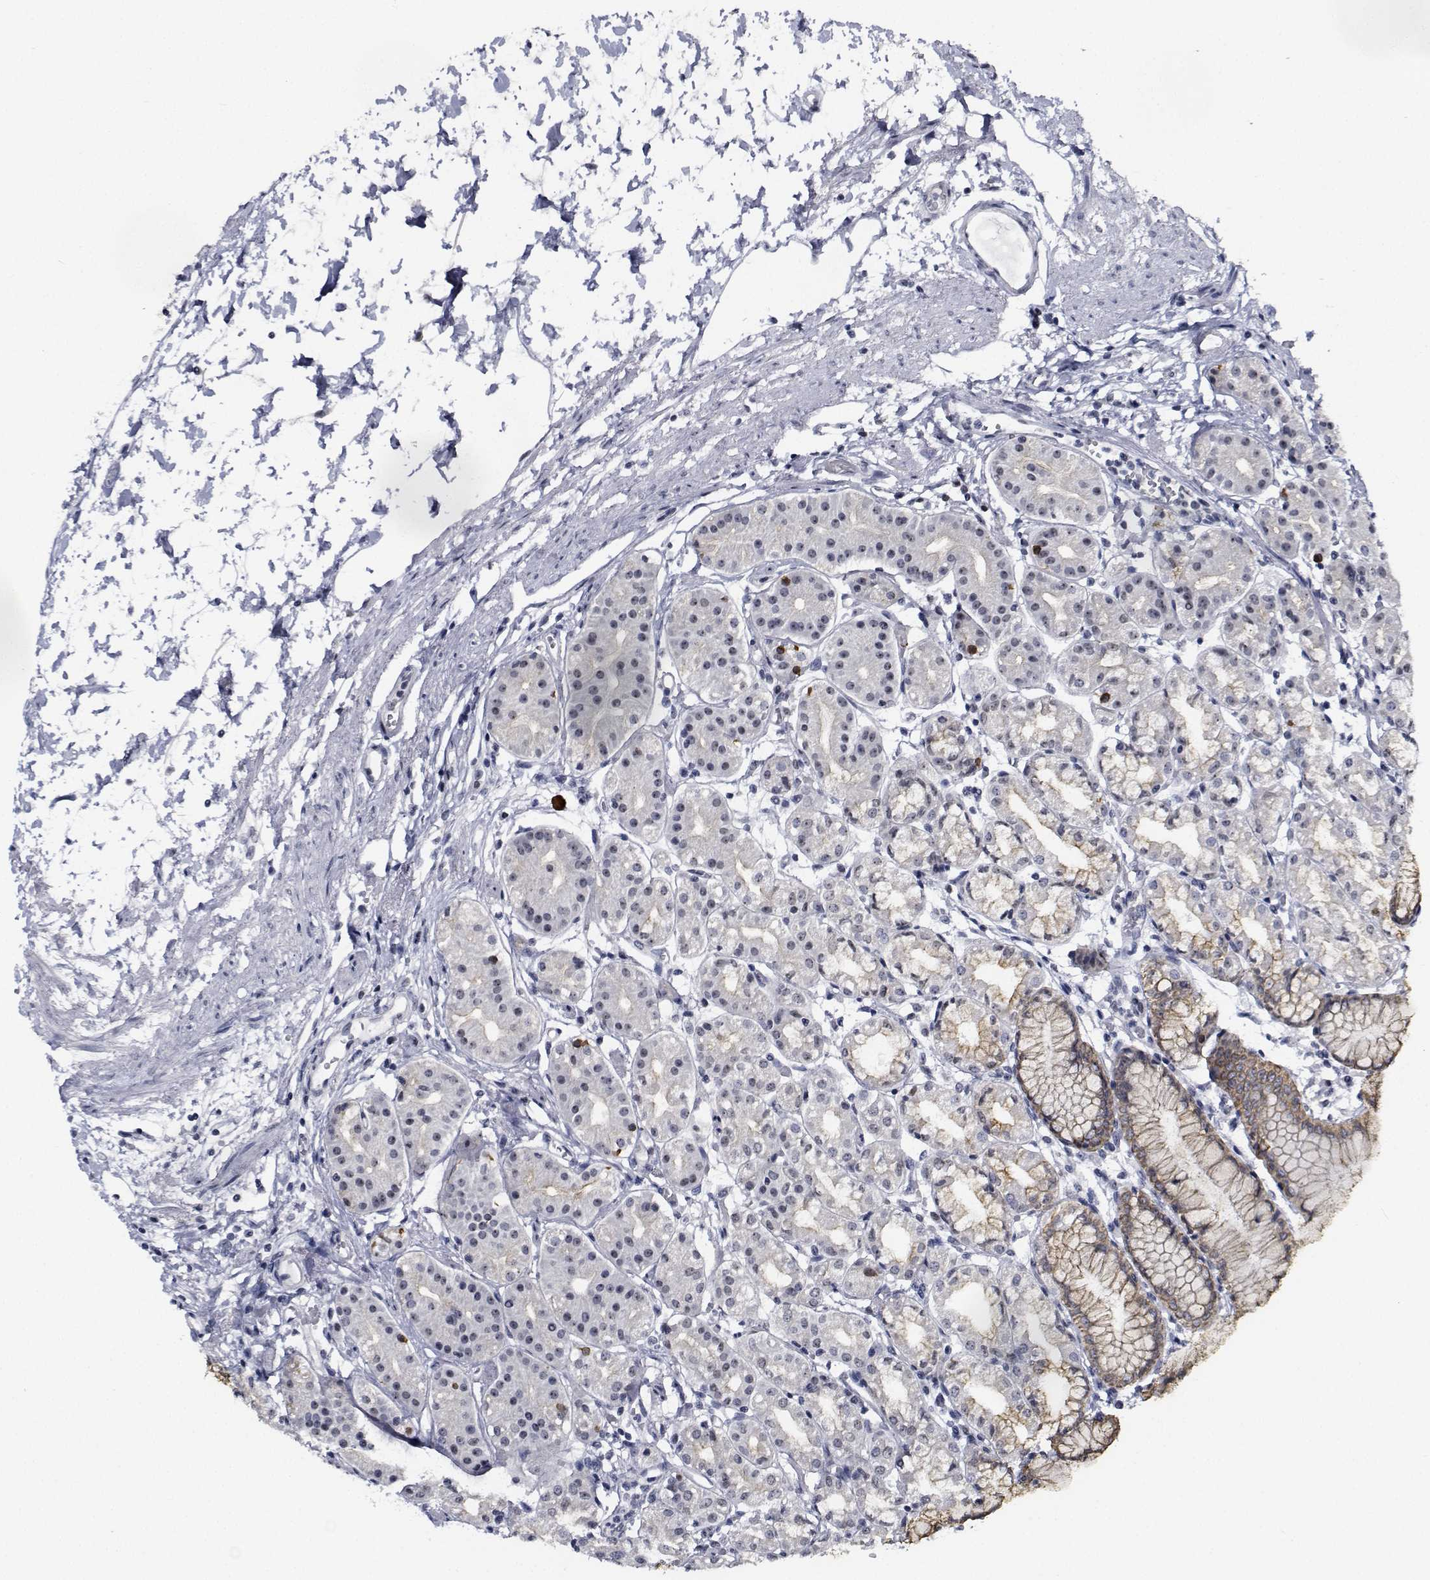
{"staining": {"intensity": "weak", "quantity": "<25%", "location": "nuclear"}, "tissue": "stomach", "cell_type": "Glandular cells", "image_type": "normal", "snomed": [{"axis": "morphology", "description": "Normal tissue, NOS"}, {"axis": "topography", "description": "Skeletal muscle"}, {"axis": "topography", "description": "Stomach"}], "caption": "Protein analysis of unremarkable stomach reveals no significant expression in glandular cells. The staining is performed using DAB (3,3'-diaminobenzidine) brown chromogen with nuclei counter-stained in using hematoxylin.", "gene": "NVL", "patient": {"sex": "female", "age": 57}}